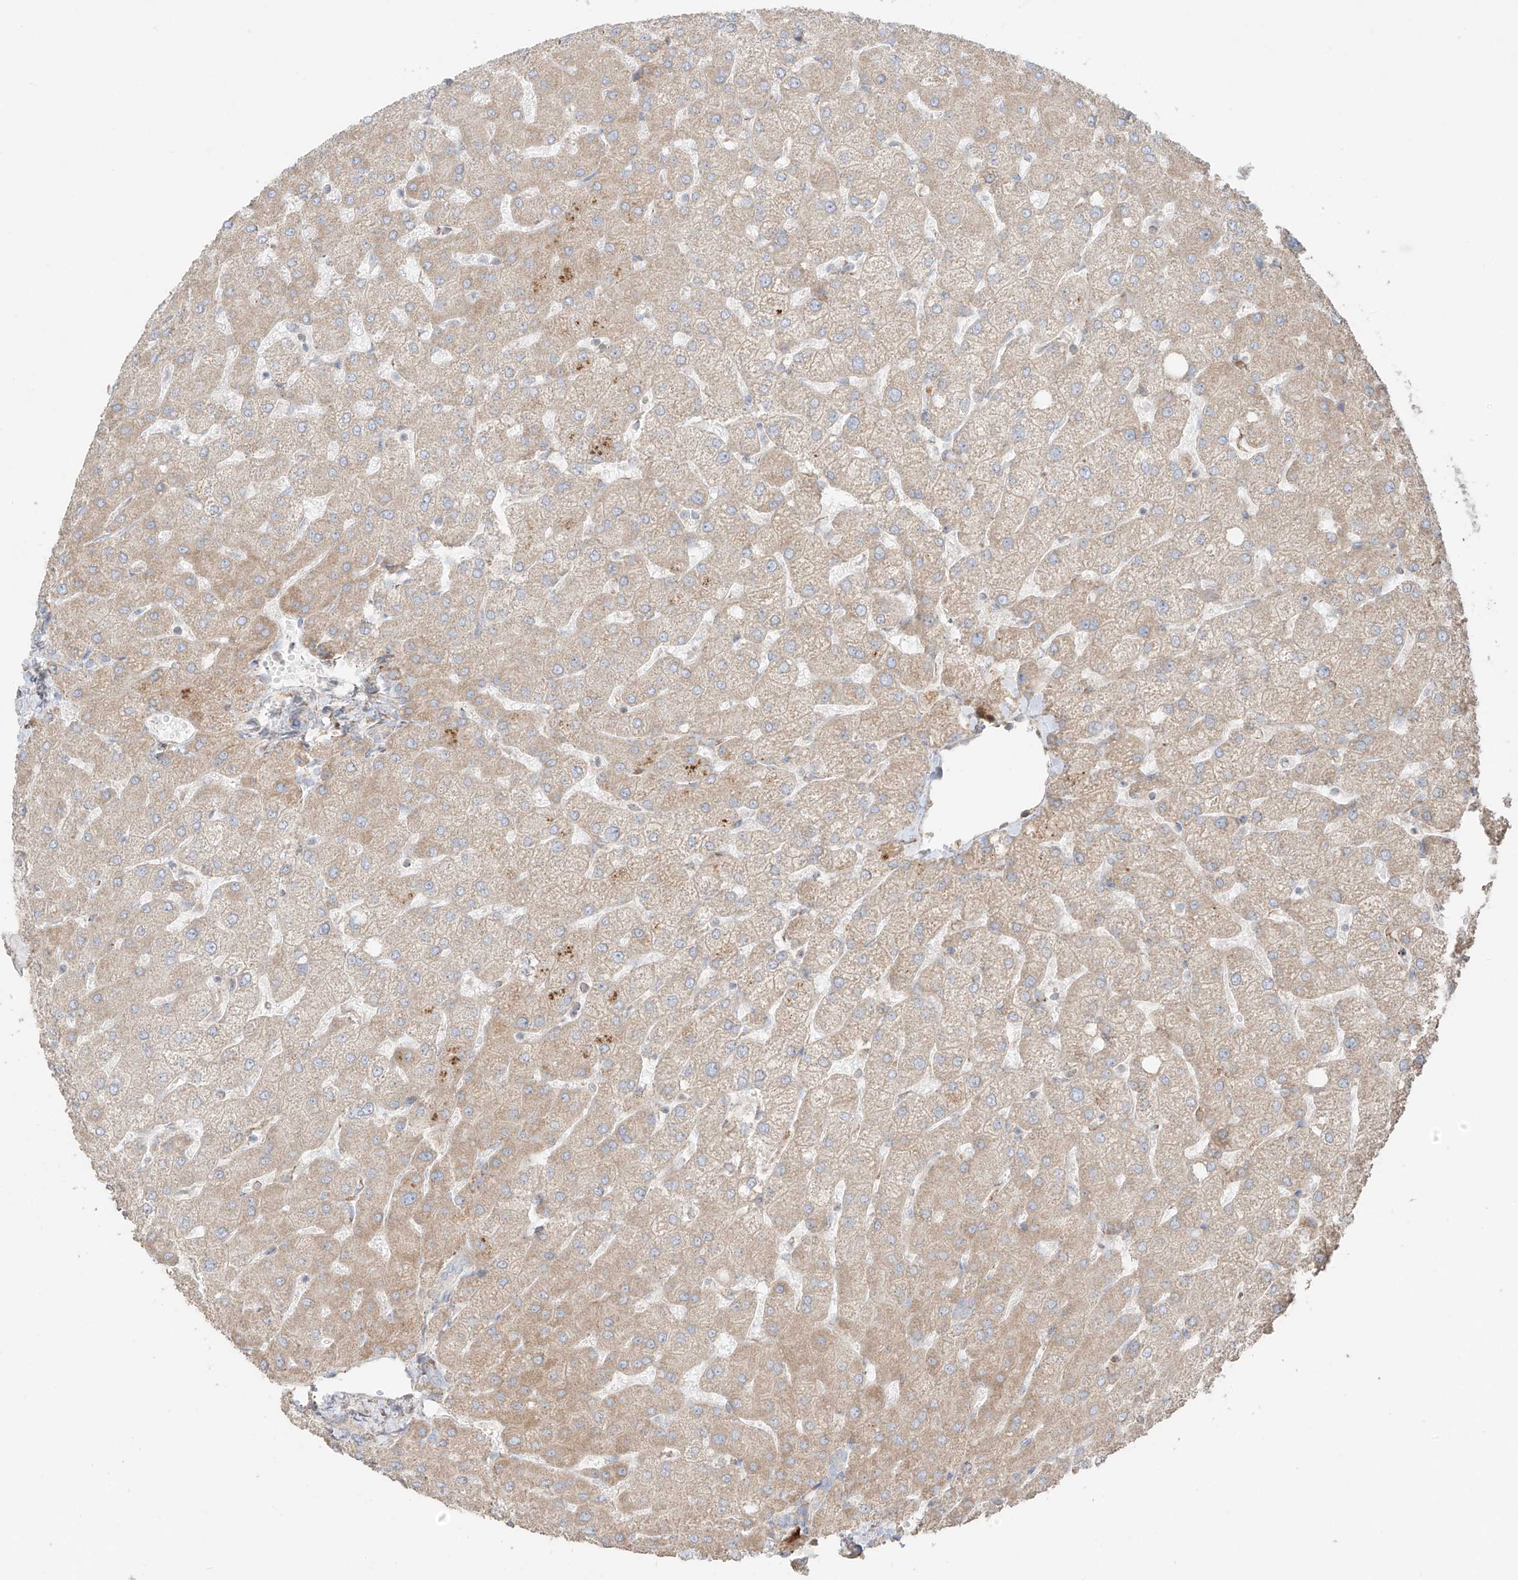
{"staining": {"intensity": "negative", "quantity": "none", "location": "none"}, "tissue": "liver", "cell_type": "Cholangiocytes", "image_type": "normal", "snomed": [{"axis": "morphology", "description": "Normal tissue, NOS"}, {"axis": "topography", "description": "Liver"}], "caption": "DAB (3,3'-diaminobenzidine) immunohistochemical staining of unremarkable human liver exhibits no significant staining in cholangiocytes.", "gene": "COLGALT2", "patient": {"sex": "female", "age": 54}}